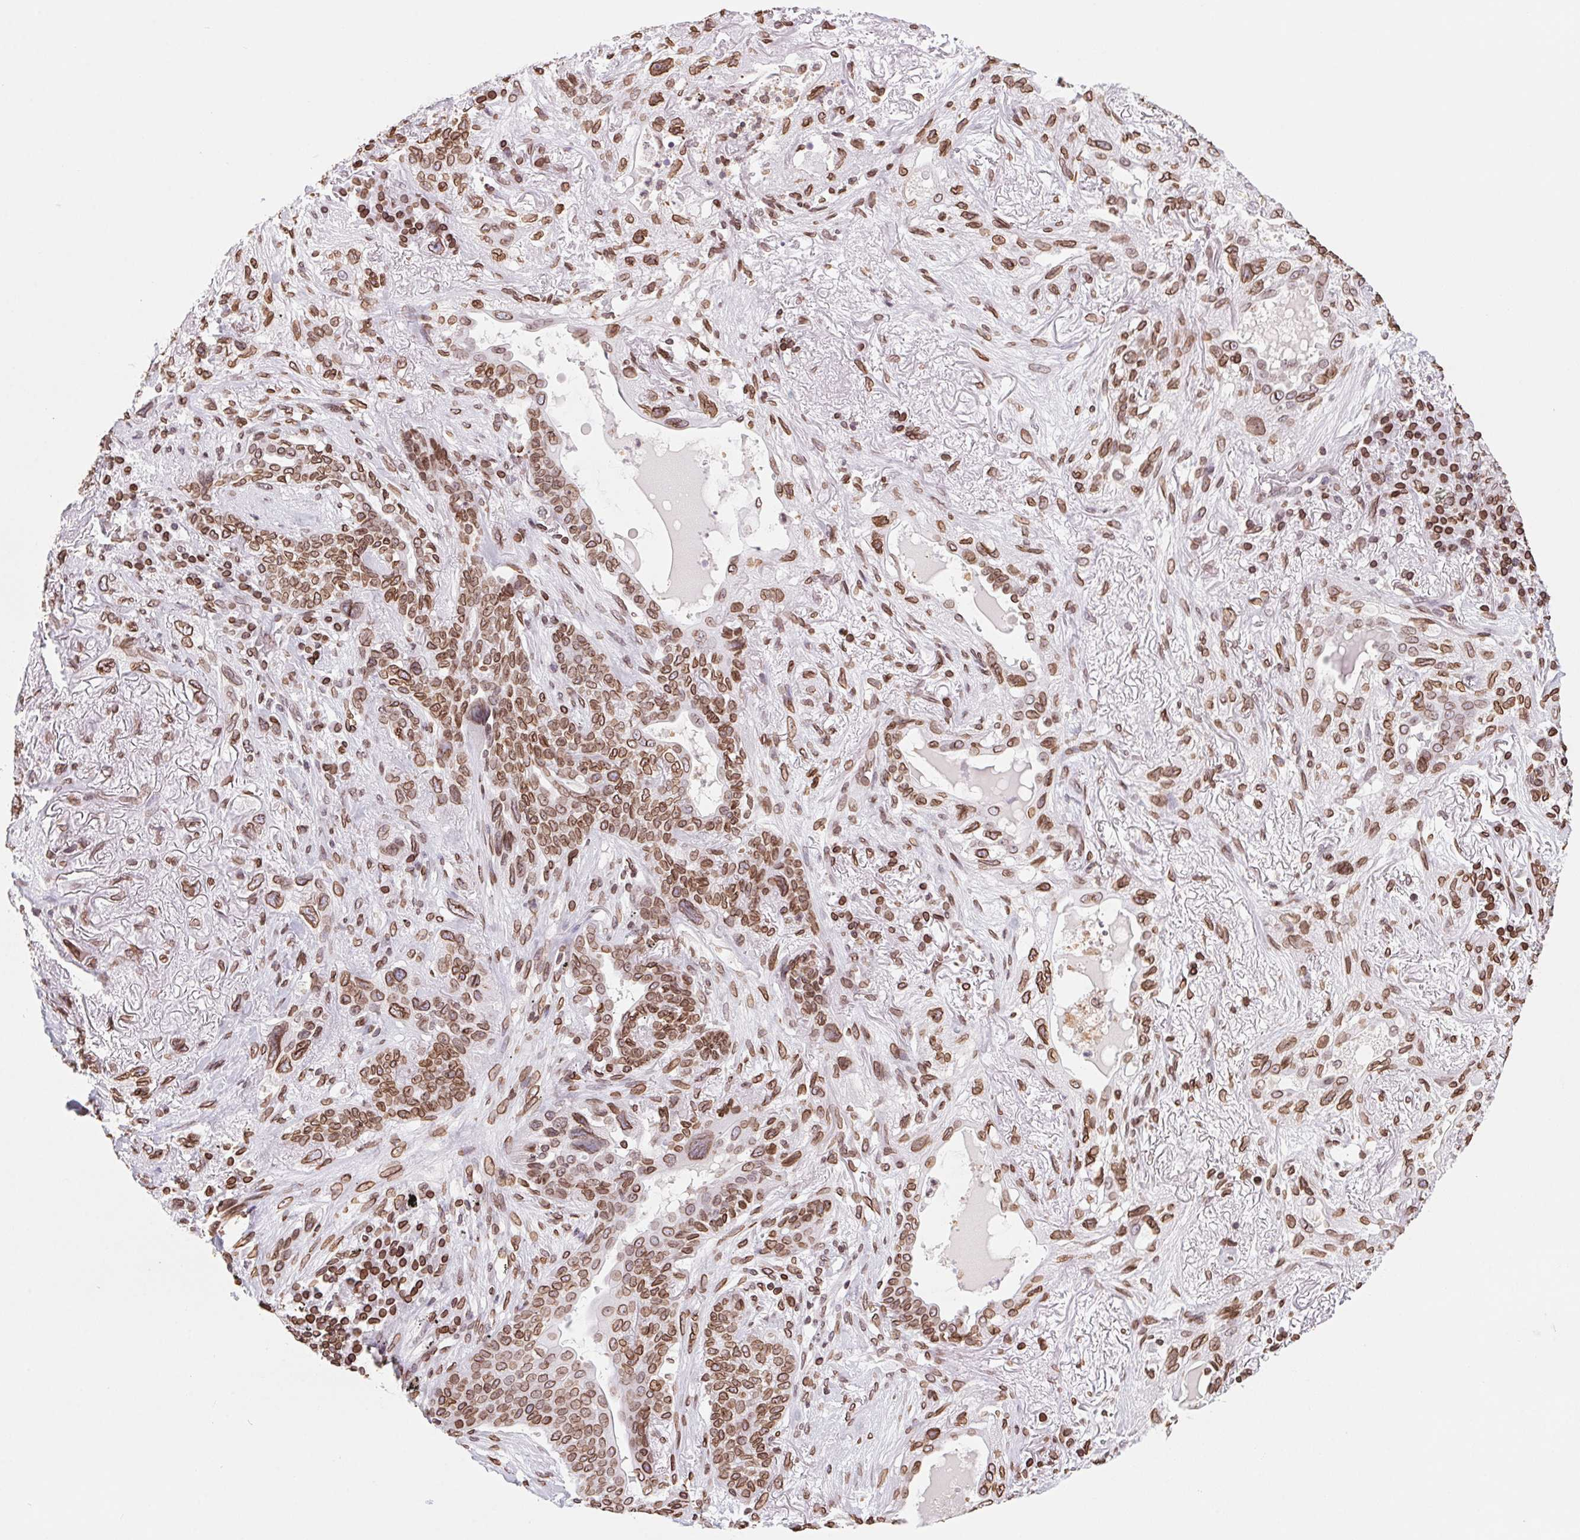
{"staining": {"intensity": "strong", "quantity": ">75%", "location": "cytoplasmic/membranous,nuclear"}, "tissue": "lung cancer", "cell_type": "Tumor cells", "image_type": "cancer", "snomed": [{"axis": "morphology", "description": "Squamous cell carcinoma, NOS"}, {"axis": "topography", "description": "Lung"}], "caption": "Immunohistochemical staining of lung cancer exhibits high levels of strong cytoplasmic/membranous and nuclear staining in approximately >75% of tumor cells.", "gene": "LMNB2", "patient": {"sex": "female", "age": 70}}